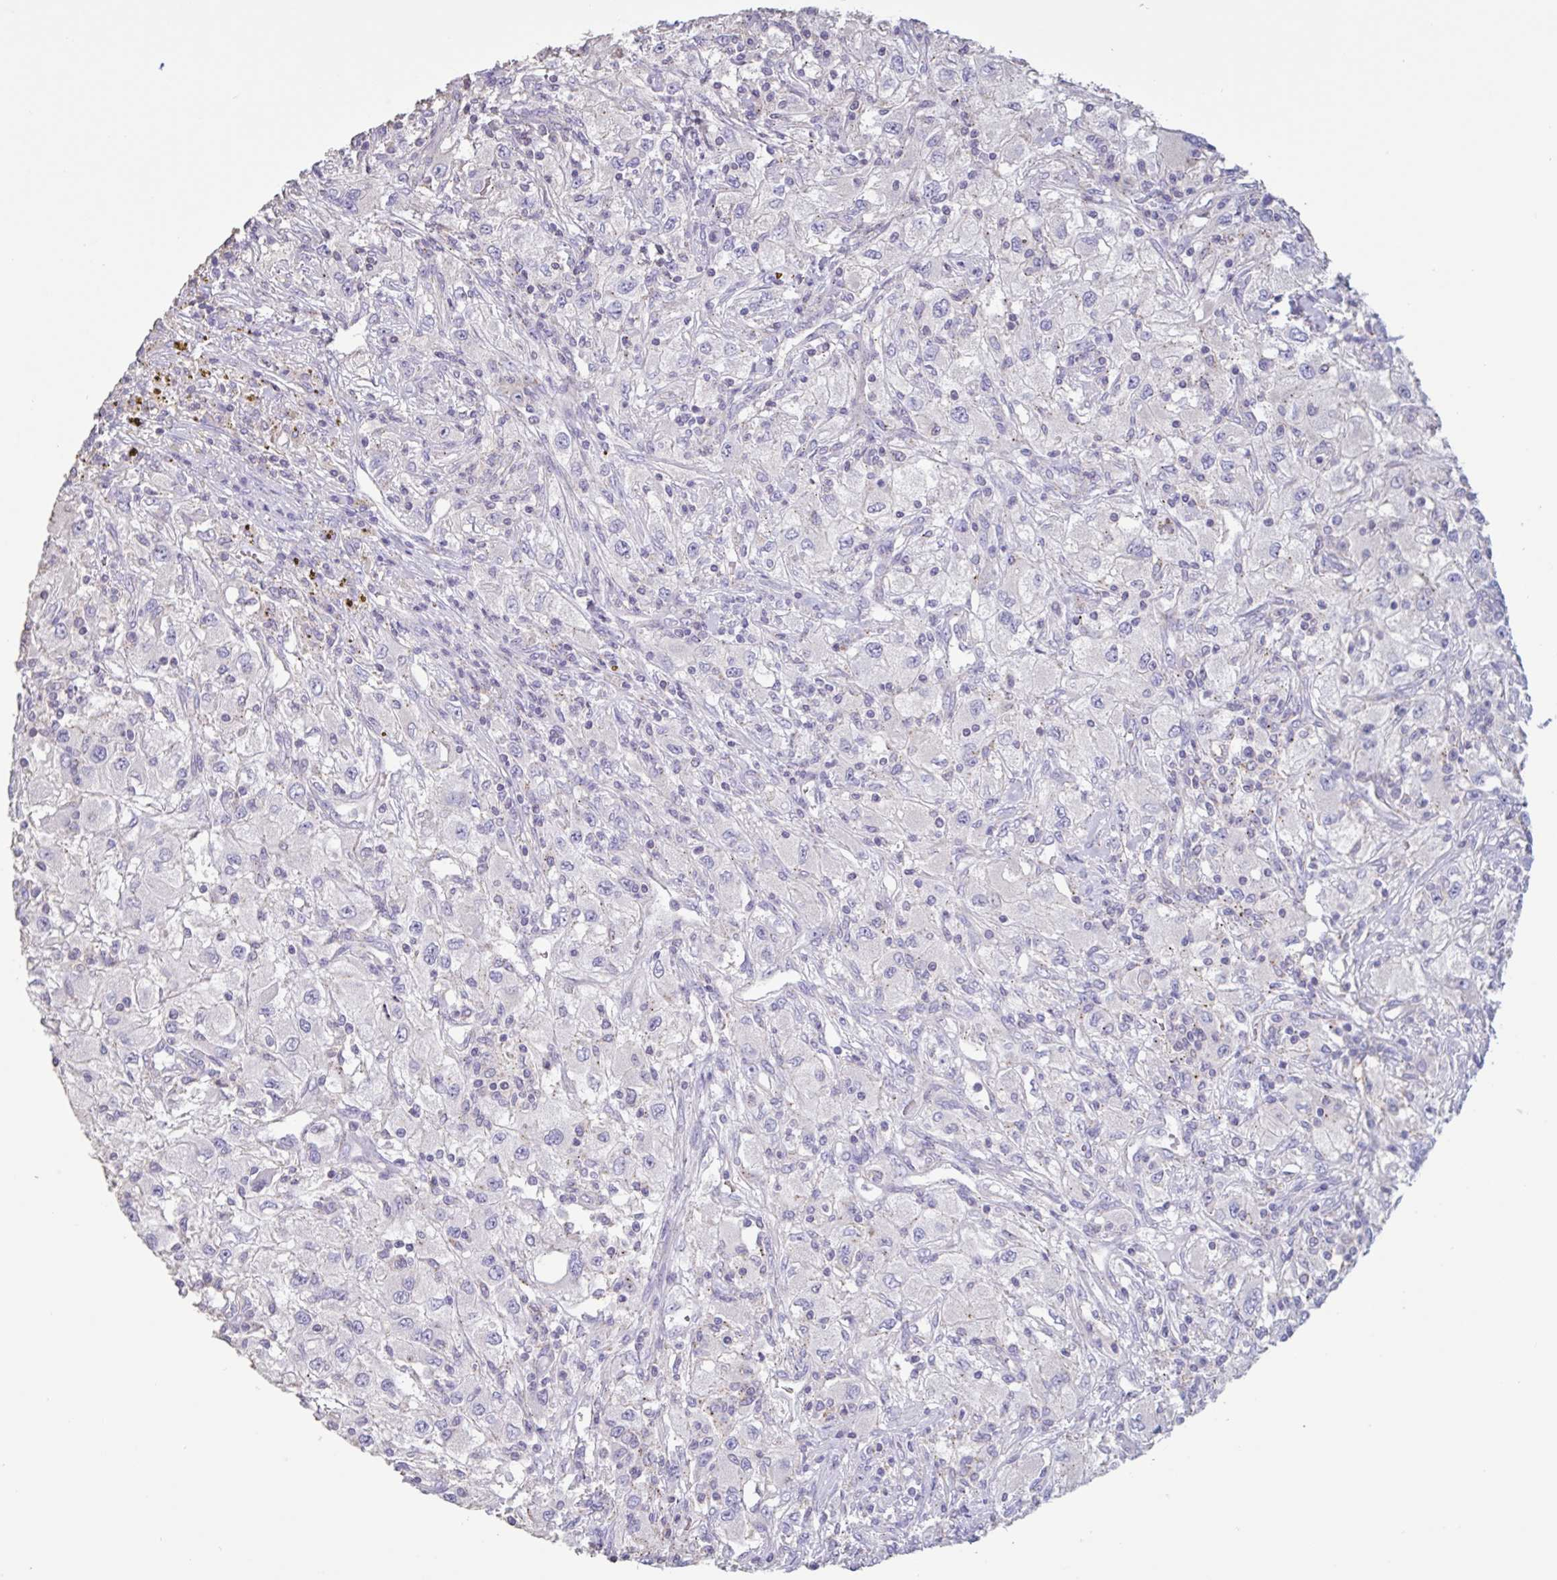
{"staining": {"intensity": "negative", "quantity": "none", "location": "none"}, "tissue": "renal cancer", "cell_type": "Tumor cells", "image_type": "cancer", "snomed": [{"axis": "morphology", "description": "Adenocarcinoma, NOS"}, {"axis": "topography", "description": "Kidney"}], "caption": "Tumor cells are negative for protein expression in human renal adenocarcinoma.", "gene": "CHMP5", "patient": {"sex": "female", "age": 67}}